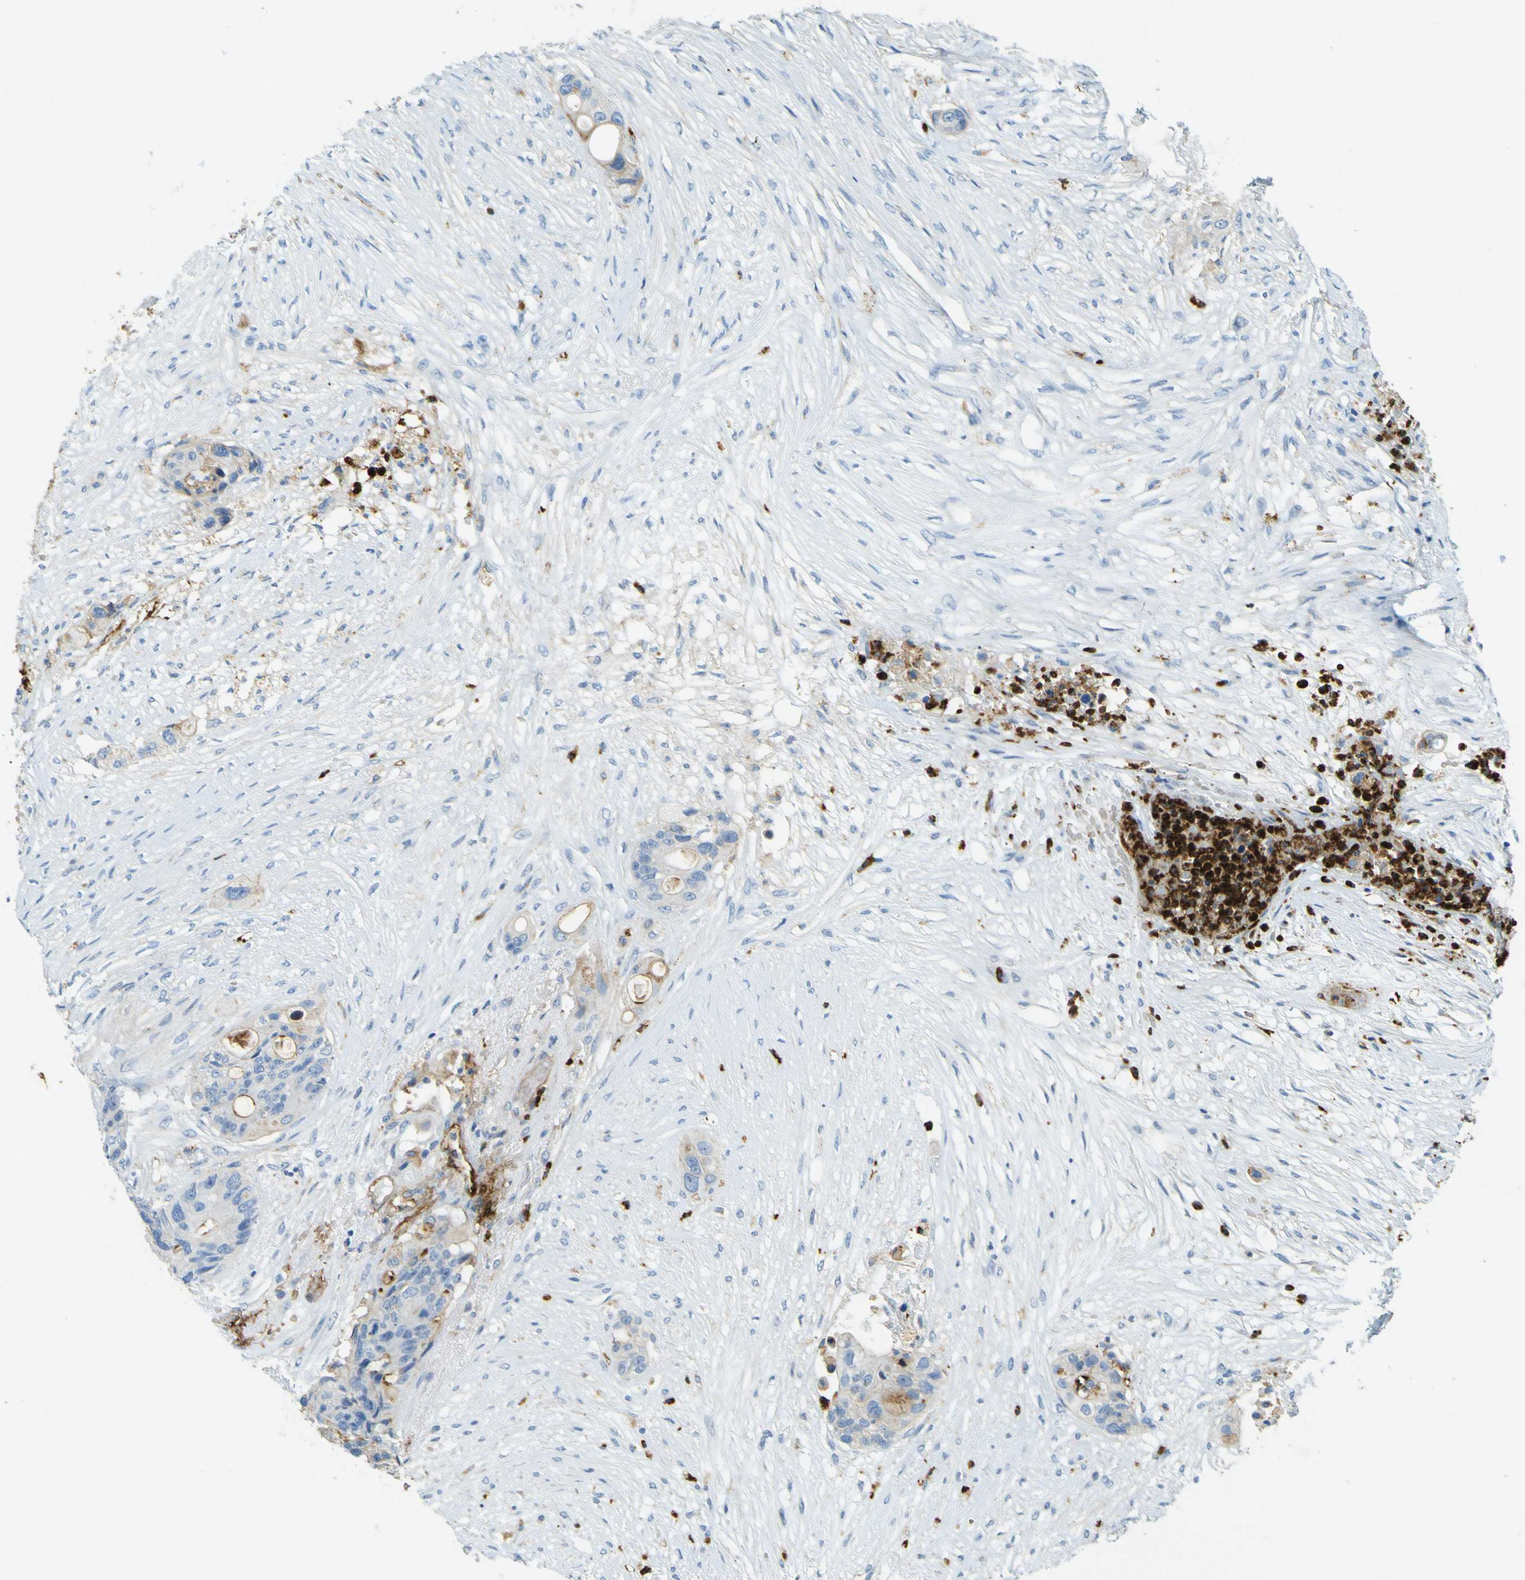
{"staining": {"intensity": "moderate", "quantity": "<25%", "location": "cytoplasmic/membranous"}, "tissue": "colorectal cancer", "cell_type": "Tumor cells", "image_type": "cancer", "snomed": [{"axis": "morphology", "description": "Adenocarcinoma, NOS"}, {"axis": "topography", "description": "Colon"}], "caption": "Brown immunohistochemical staining in colorectal adenocarcinoma displays moderate cytoplasmic/membranous positivity in approximately <25% of tumor cells.", "gene": "PLXDC1", "patient": {"sex": "female", "age": 57}}